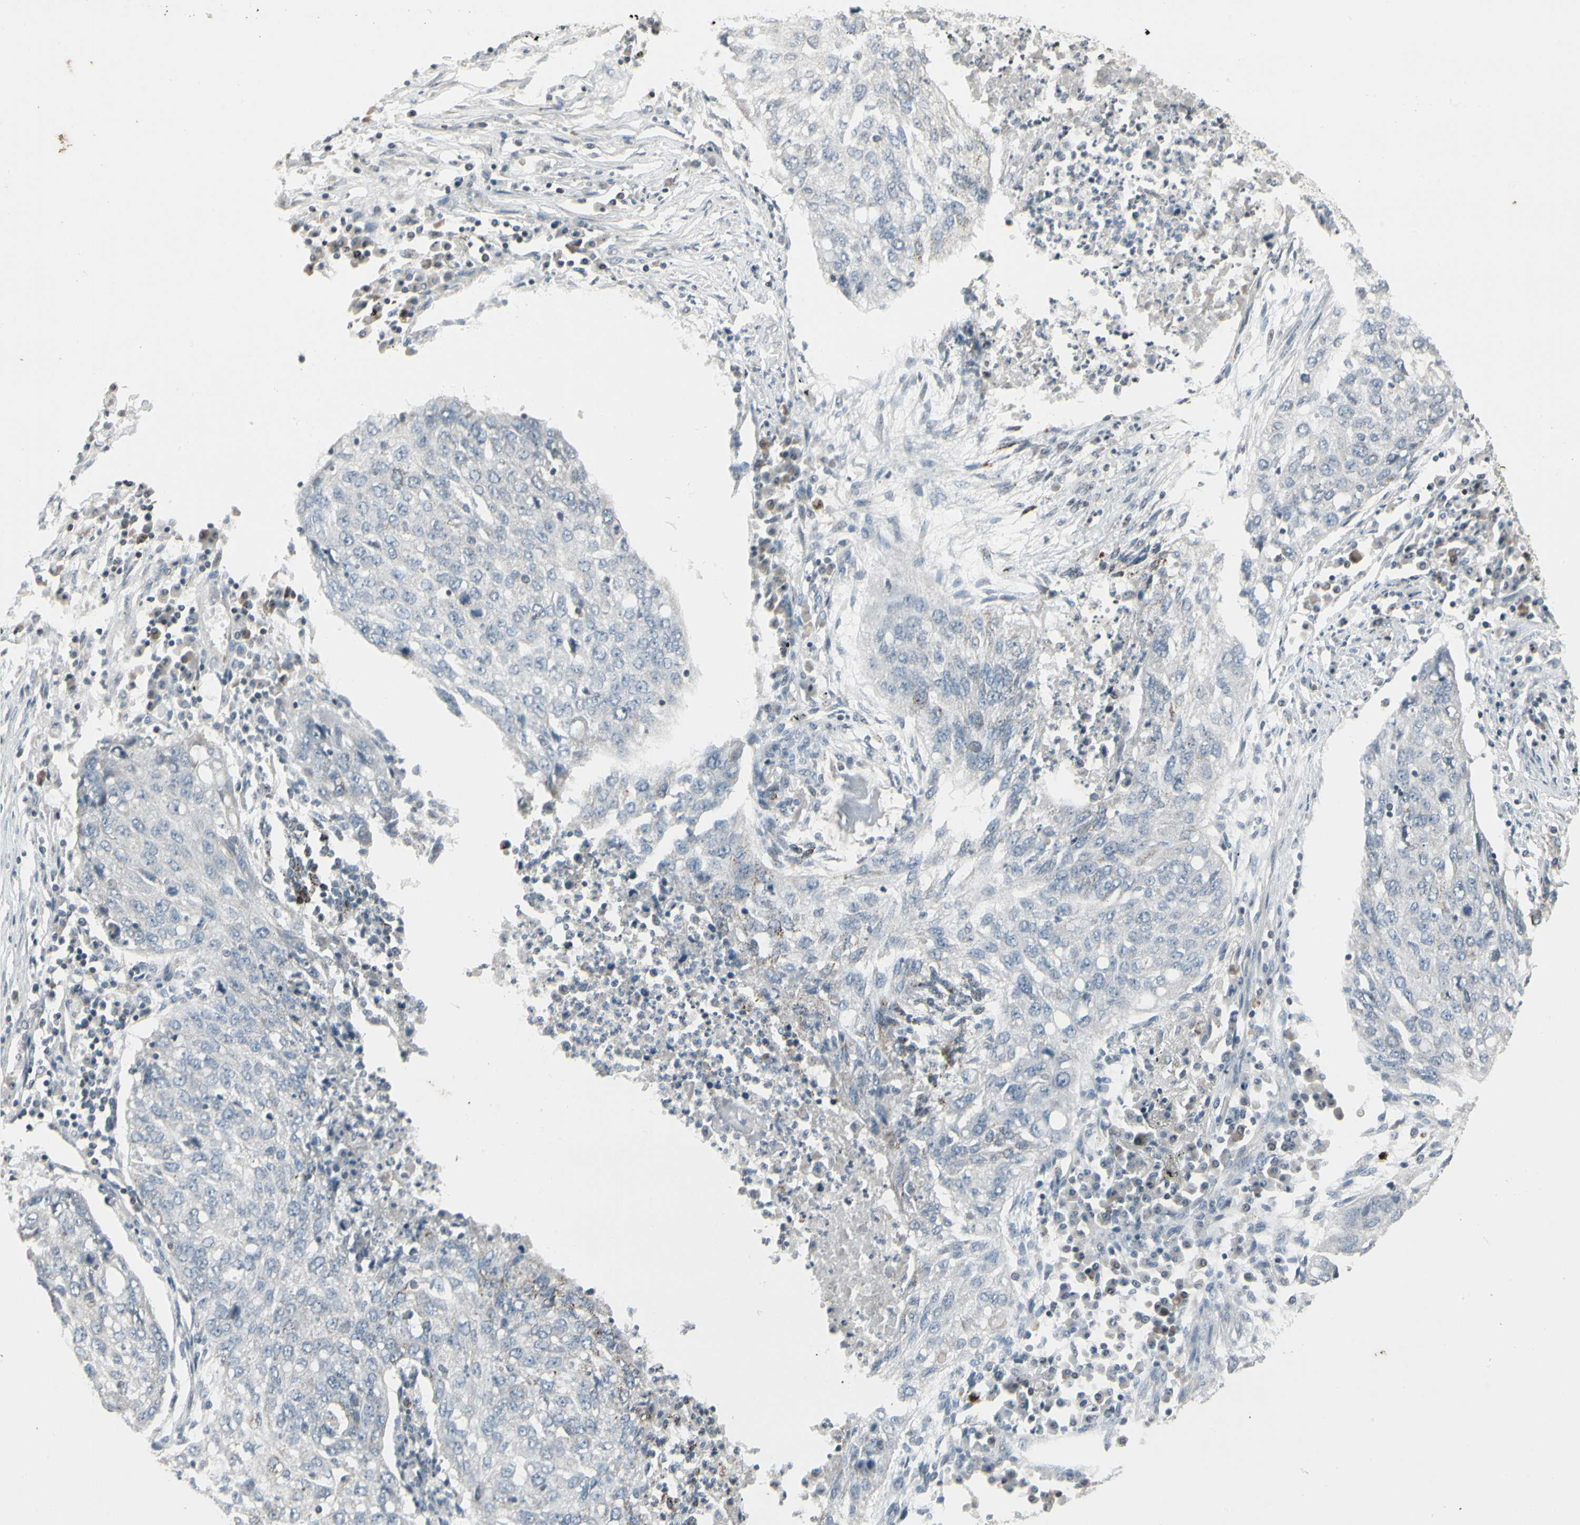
{"staining": {"intensity": "negative", "quantity": "none", "location": "none"}, "tissue": "lung cancer", "cell_type": "Tumor cells", "image_type": "cancer", "snomed": [{"axis": "morphology", "description": "Squamous cell carcinoma, NOS"}, {"axis": "topography", "description": "Lung"}], "caption": "This micrograph is of lung cancer (squamous cell carcinoma) stained with immunohistochemistry (IHC) to label a protein in brown with the nuclei are counter-stained blue. There is no staining in tumor cells.", "gene": "ARG2", "patient": {"sex": "female", "age": 63}}